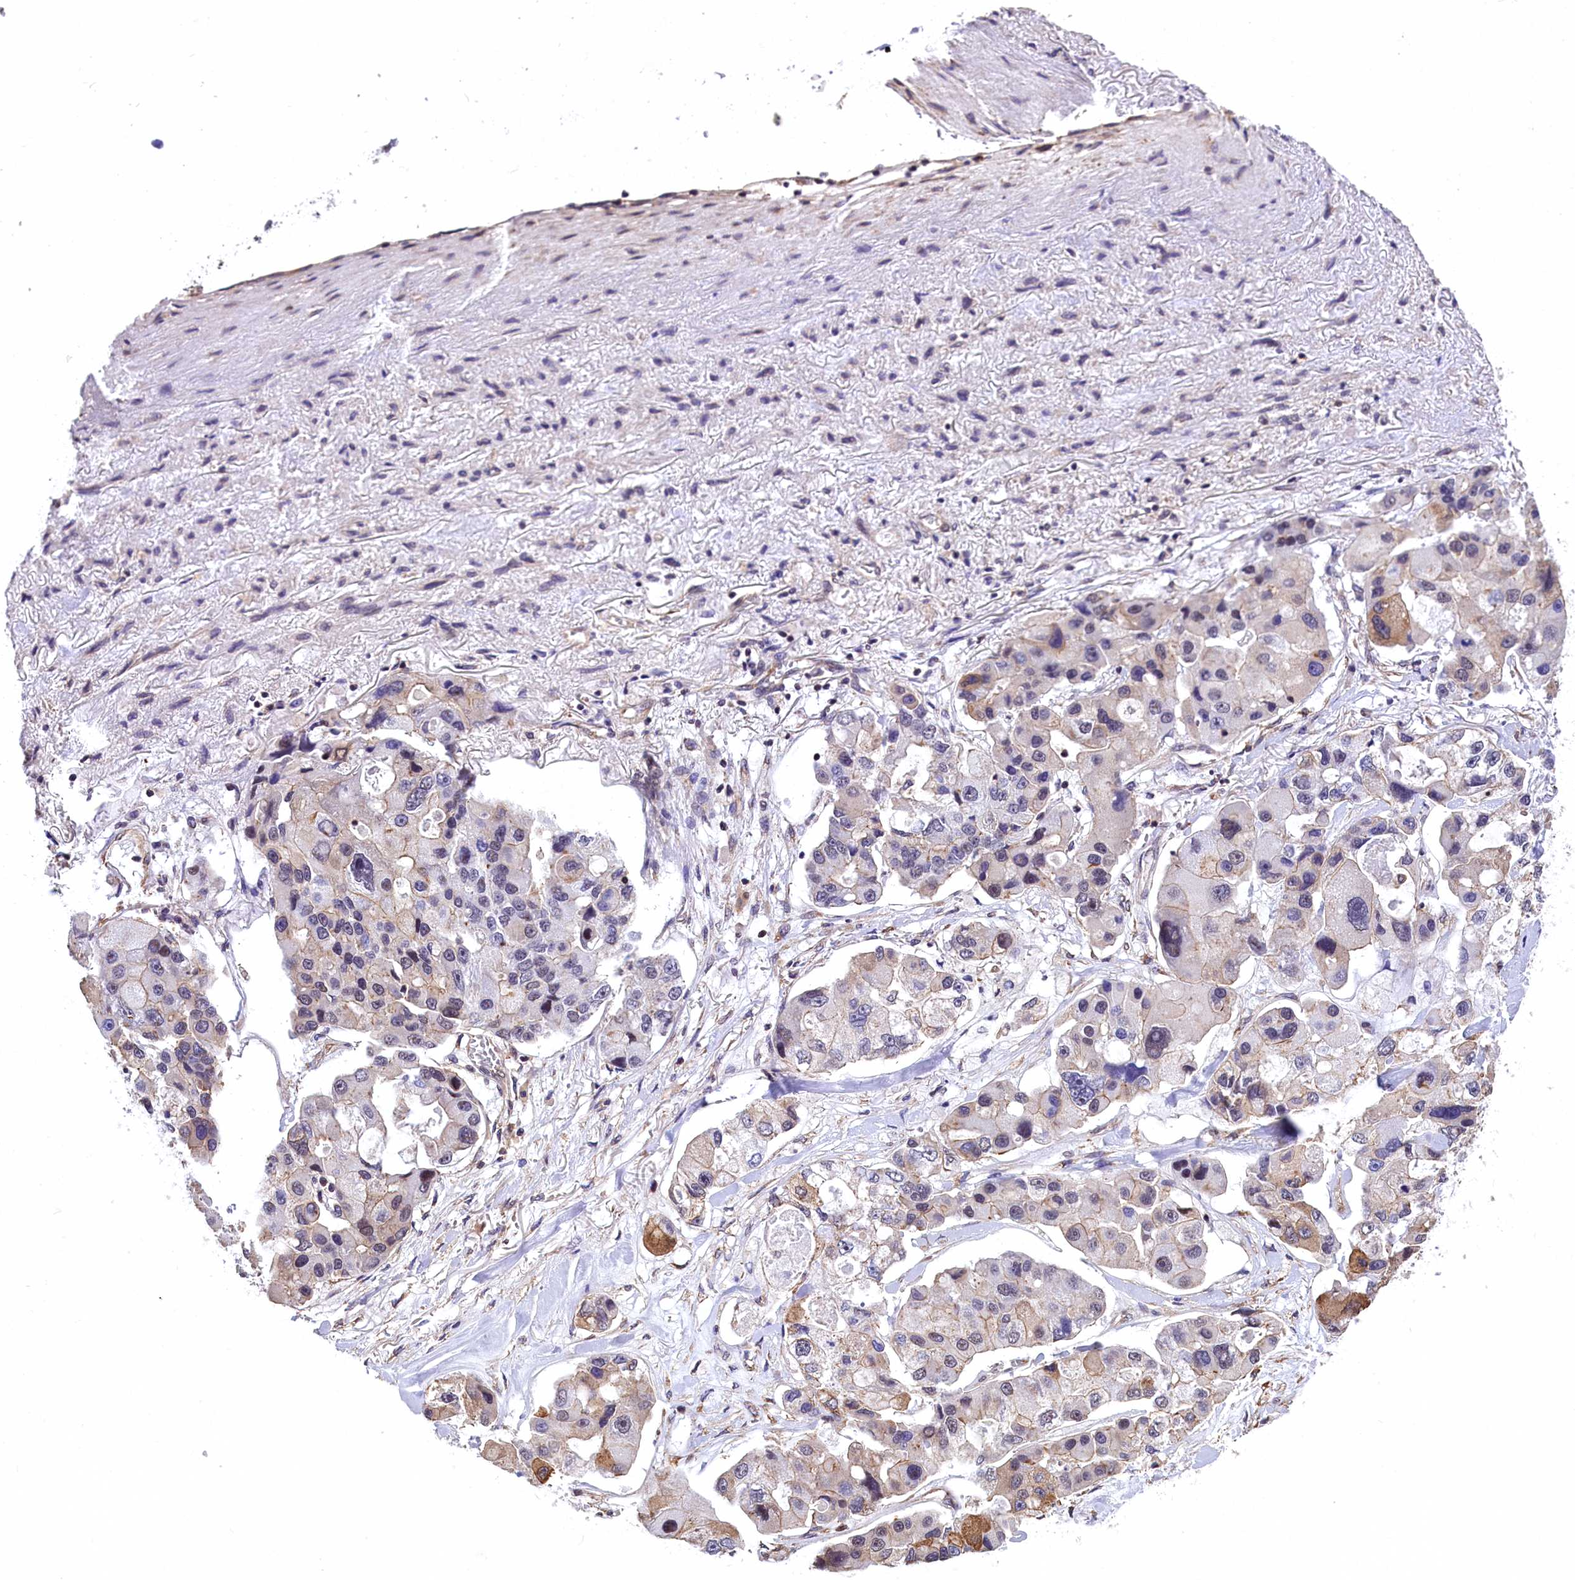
{"staining": {"intensity": "moderate", "quantity": "<25%", "location": "cytoplasmic/membranous"}, "tissue": "lung cancer", "cell_type": "Tumor cells", "image_type": "cancer", "snomed": [{"axis": "morphology", "description": "Adenocarcinoma, NOS"}, {"axis": "topography", "description": "Lung"}], "caption": "Brown immunohistochemical staining in human lung cancer shows moderate cytoplasmic/membranous staining in about <25% of tumor cells. Immunohistochemistry stains the protein in brown and the nuclei are stained blue.", "gene": "ZC3H4", "patient": {"sex": "female", "age": 54}}